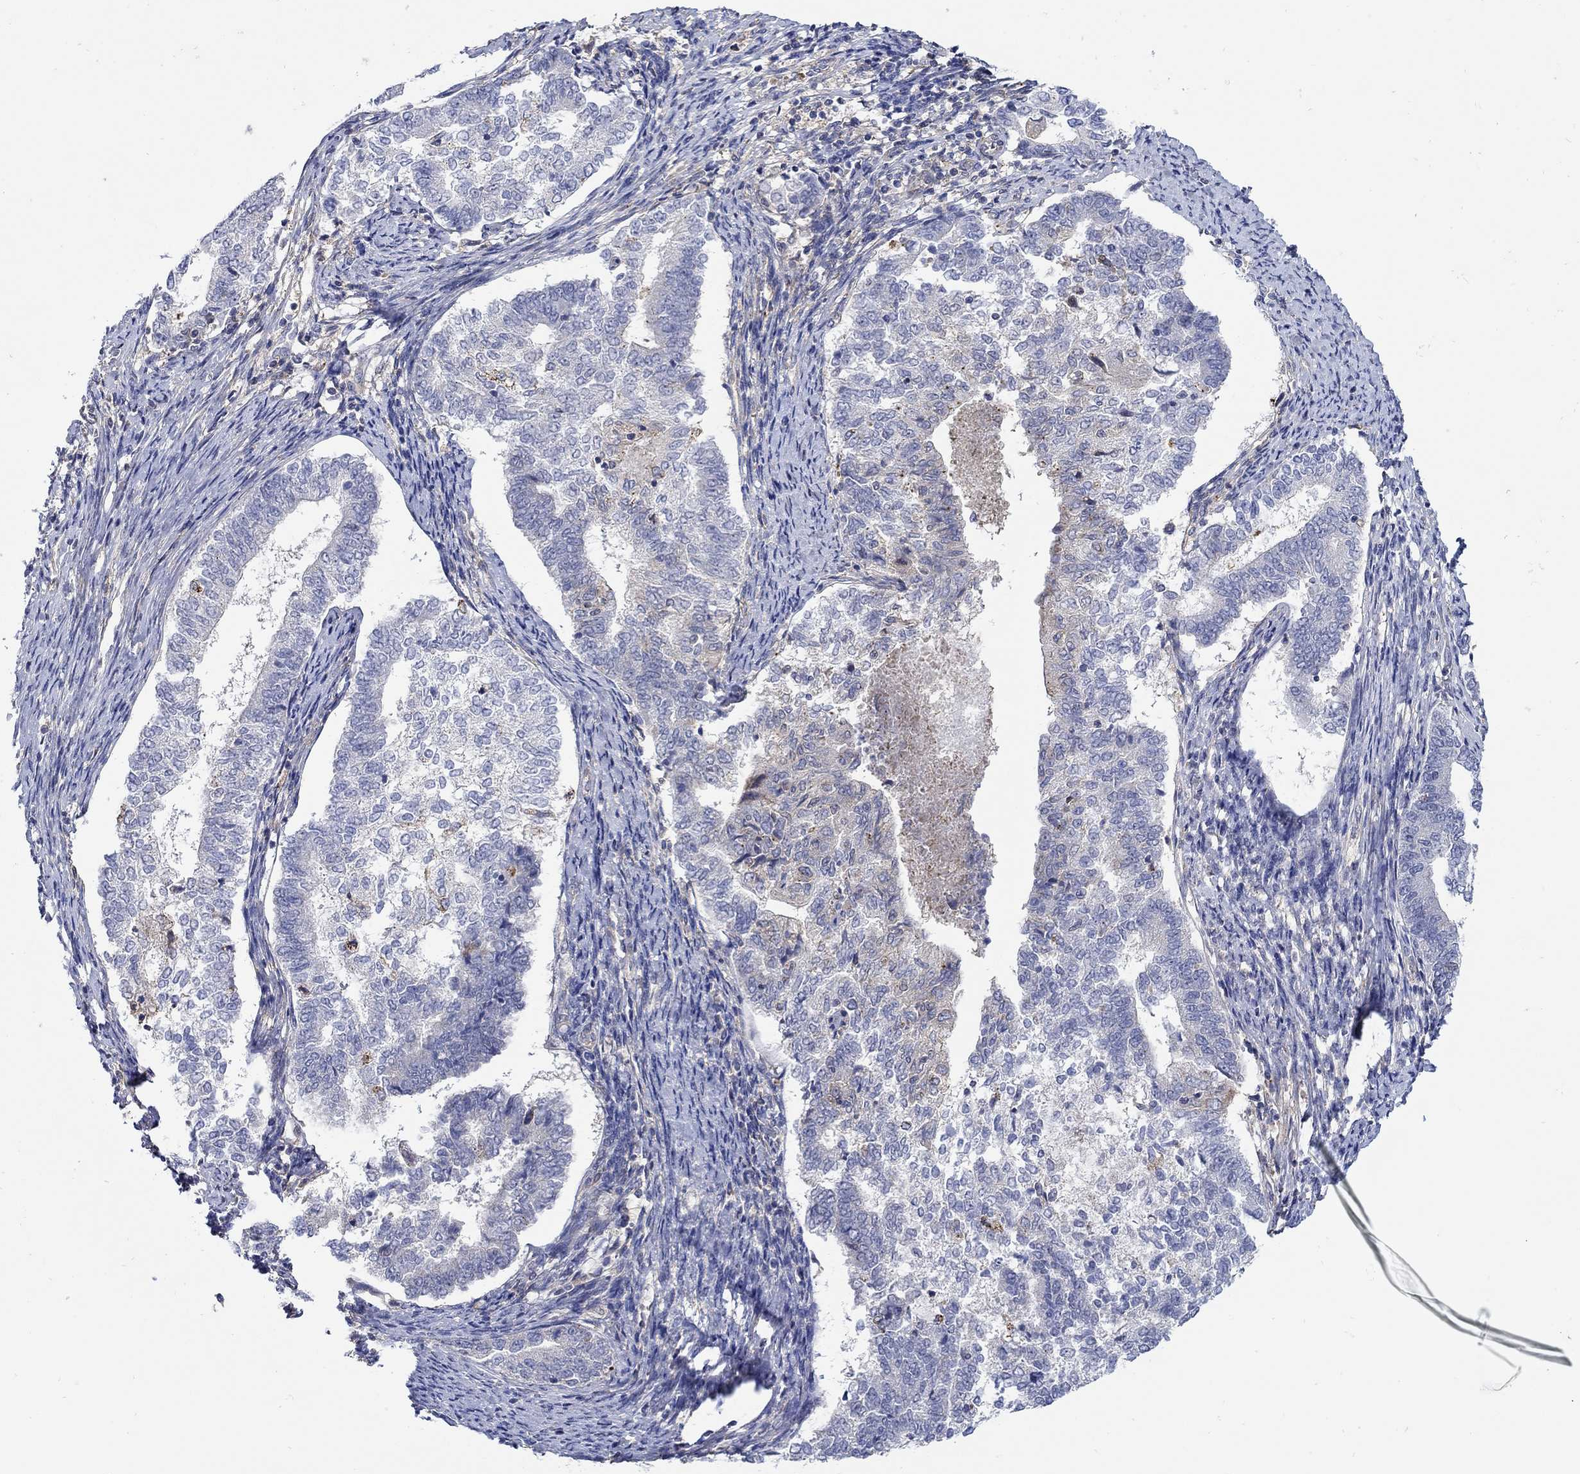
{"staining": {"intensity": "negative", "quantity": "none", "location": "none"}, "tissue": "endometrial cancer", "cell_type": "Tumor cells", "image_type": "cancer", "snomed": [{"axis": "morphology", "description": "Adenocarcinoma, NOS"}, {"axis": "topography", "description": "Endometrium"}], "caption": "Image shows no protein staining in tumor cells of endometrial cancer tissue.", "gene": "TEKT3", "patient": {"sex": "female", "age": 65}}